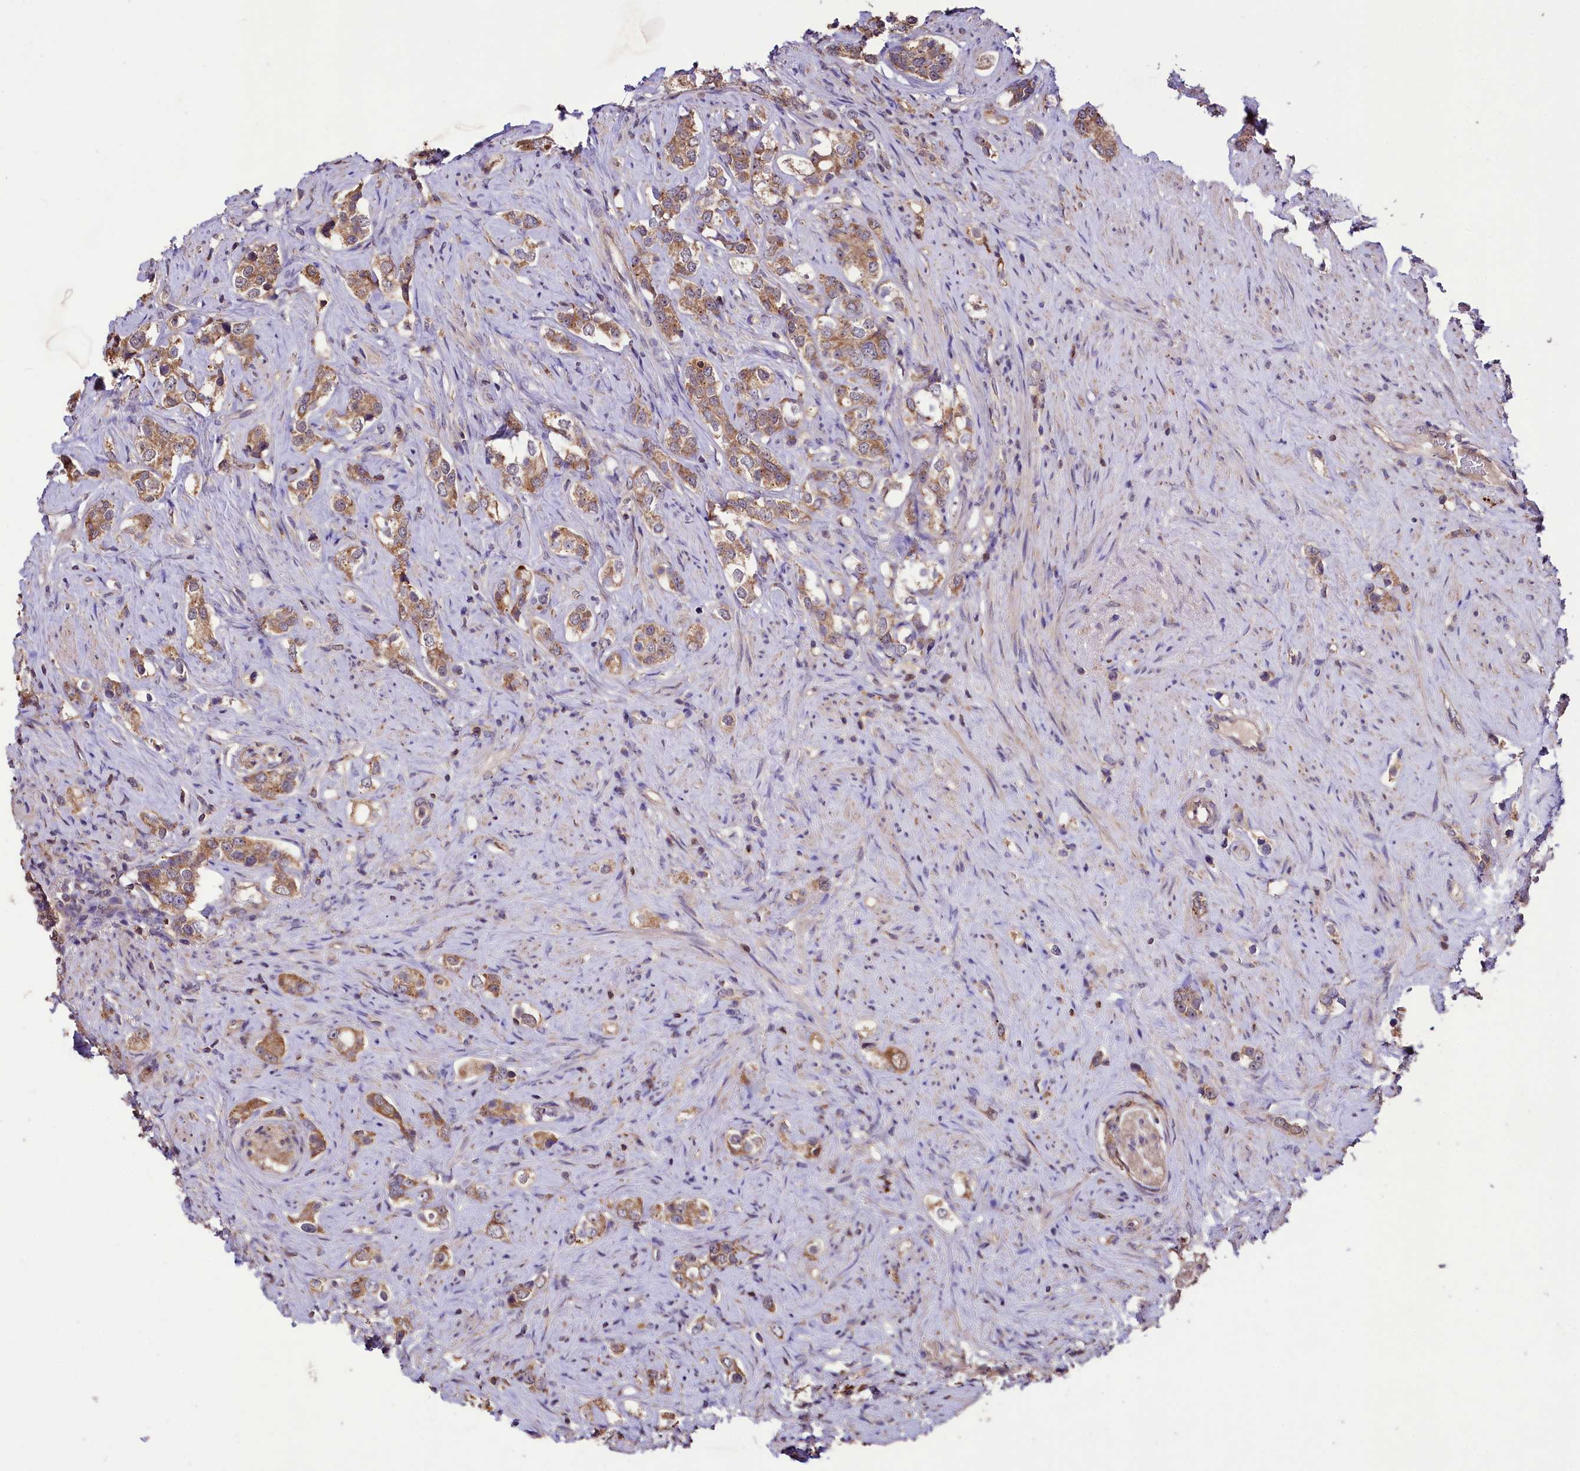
{"staining": {"intensity": "moderate", "quantity": ">75%", "location": "cytoplasmic/membranous"}, "tissue": "prostate cancer", "cell_type": "Tumor cells", "image_type": "cancer", "snomed": [{"axis": "morphology", "description": "Adenocarcinoma, High grade"}, {"axis": "topography", "description": "Prostate"}], "caption": "Immunohistochemistry image of human prostate cancer (high-grade adenocarcinoma) stained for a protein (brown), which demonstrates medium levels of moderate cytoplasmic/membranous expression in about >75% of tumor cells.", "gene": "KLRB1", "patient": {"sex": "male", "age": 63}}